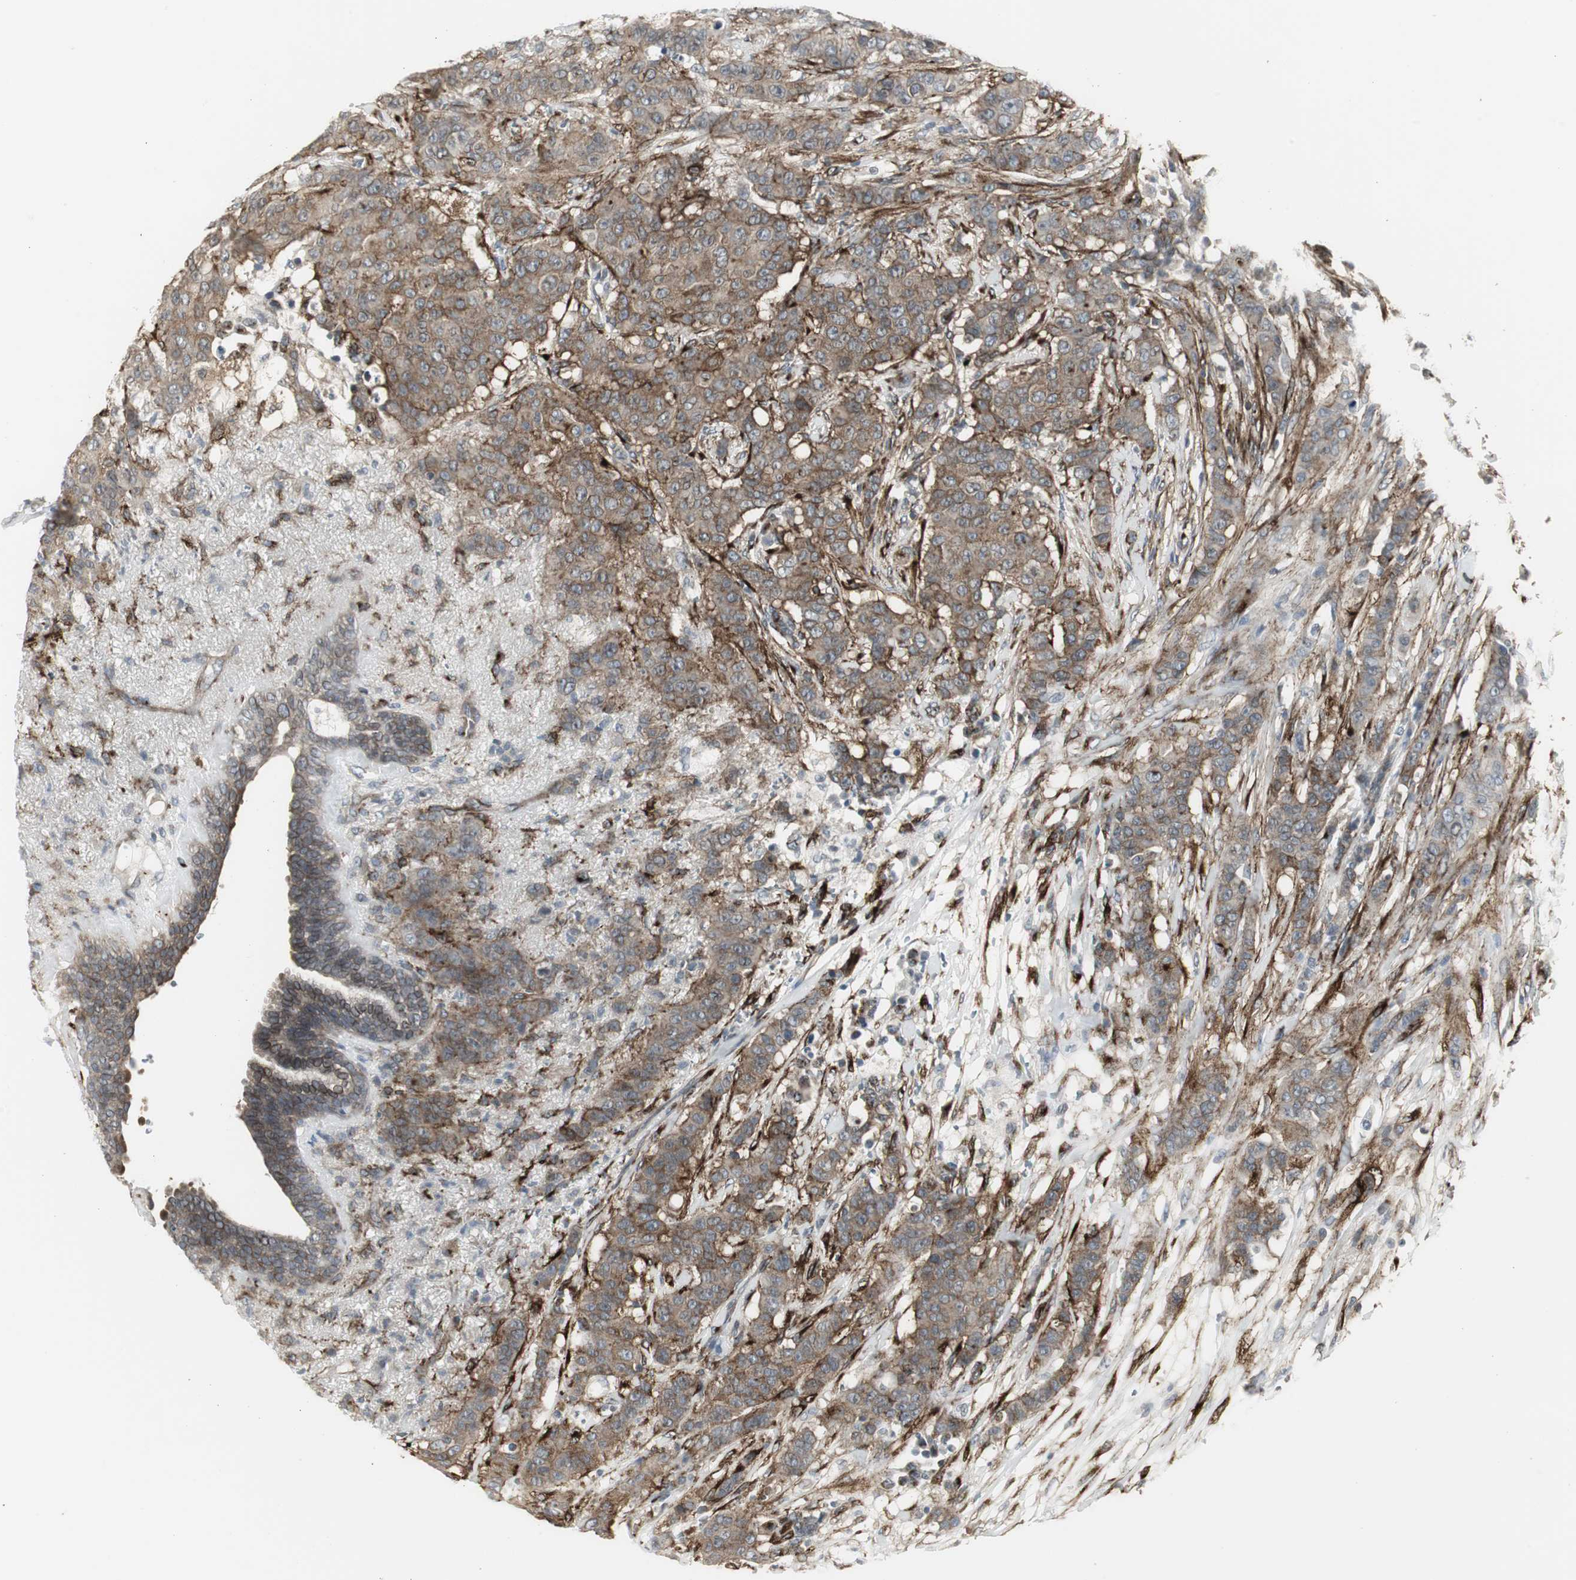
{"staining": {"intensity": "moderate", "quantity": ">75%", "location": "cytoplasmic/membranous"}, "tissue": "breast cancer", "cell_type": "Tumor cells", "image_type": "cancer", "snomed": [{"axis": "morphology", "description": "Duct carcinoma"}, {"axis": "topography", "description": "Breast"}], "caption": "Human breast intraductal carcinoma stained for a protein (brown) exhibits moderate cytoplasmic/membranous positive staining in approximately >75% of tumor cells.", "gene": "SCYL3", "patient": {"sex": "female", "age": 40}}